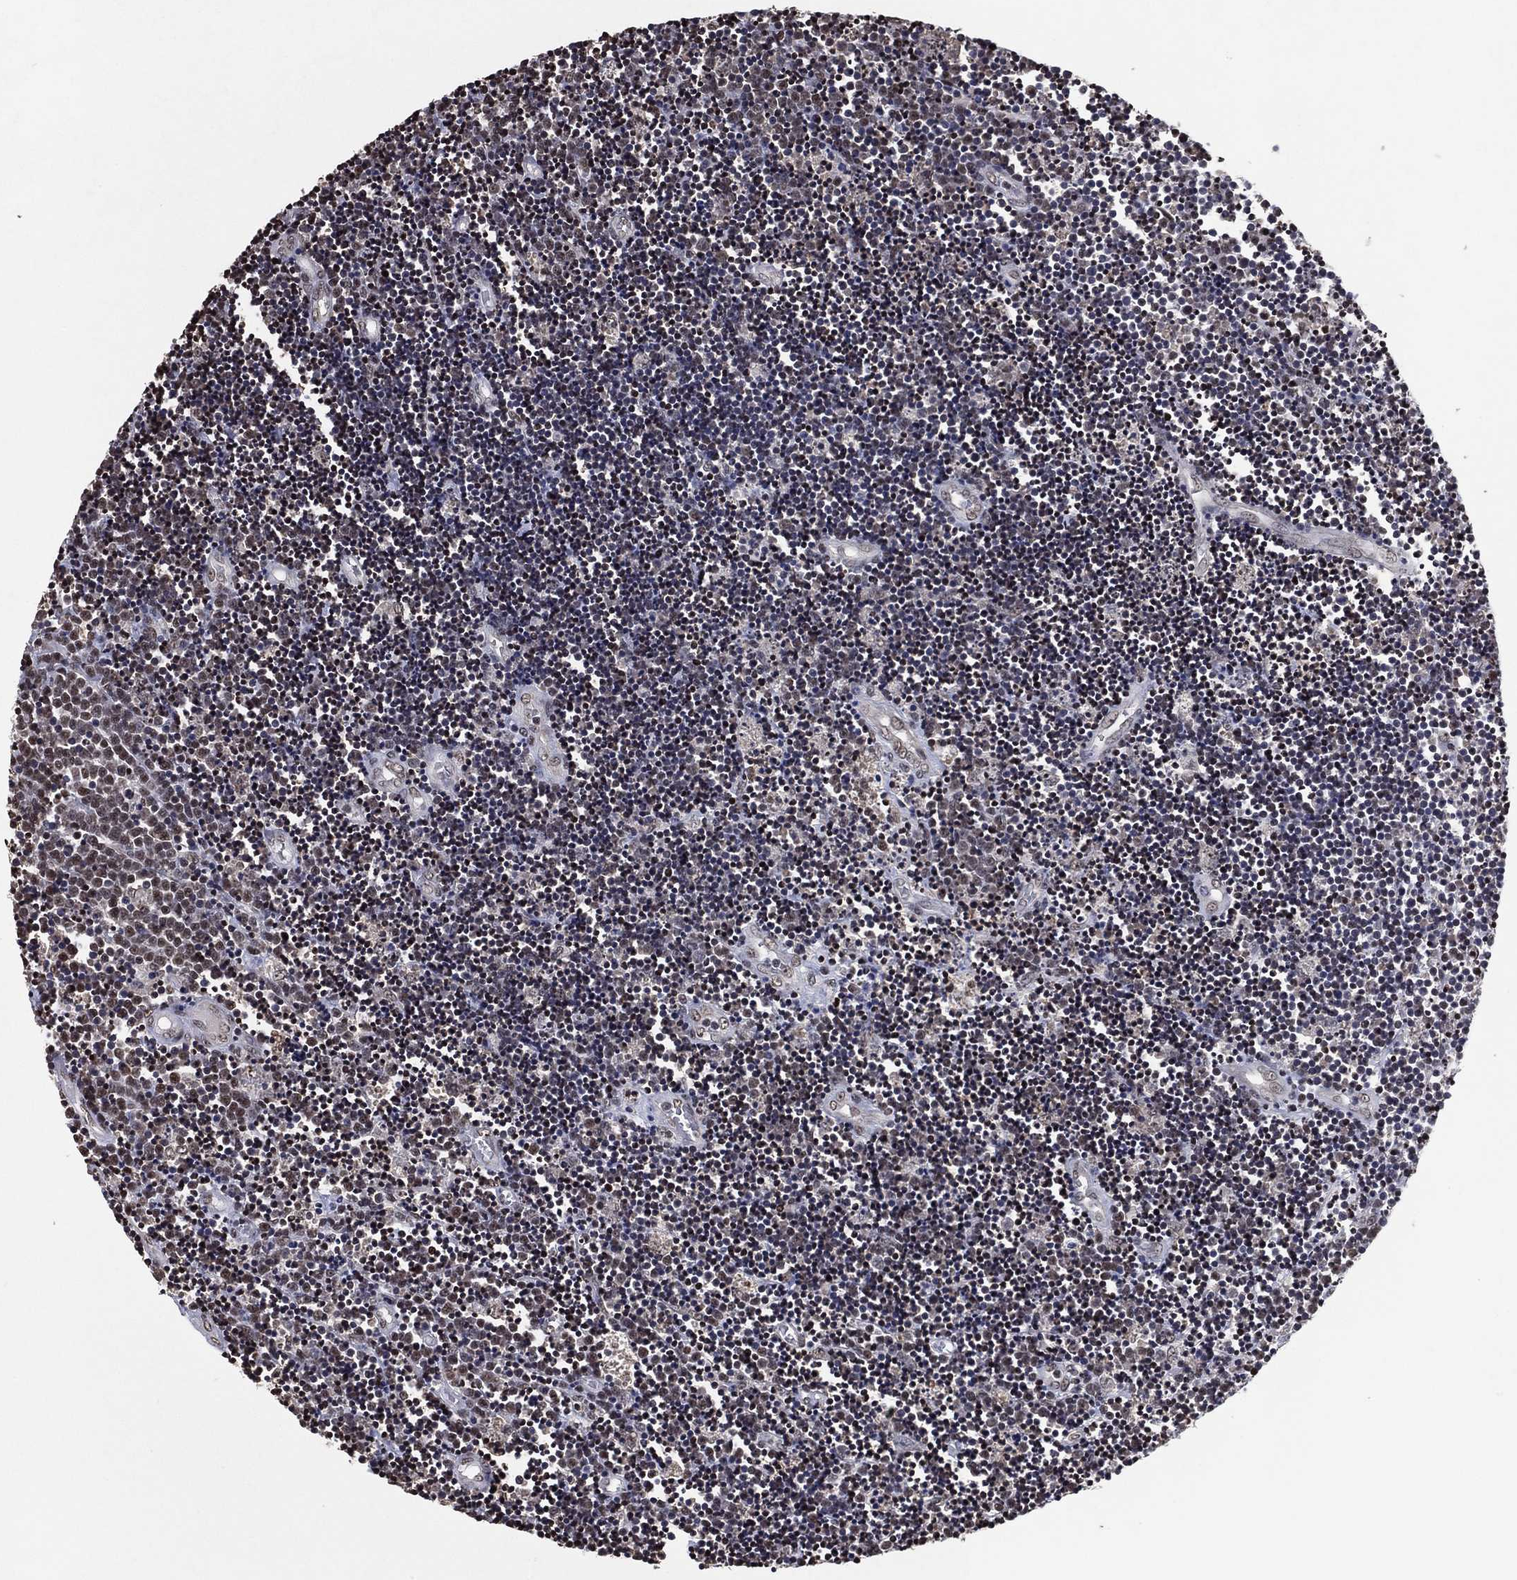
{"staining": {"intensity": "moderate", "quantity": "<25%", "location": "nuclear"}, "tissue": "lymphoma", "cell_type": "Tumor cells", "image_type": "cancer", "snomed": [{"axis": "morphology", "description": "Malignant lymphoma, non-Hodgkin's type, Low grade"}, {"axis": "topography", "description": "Brain"}], "caption": "Protein expression analysis of lymphoma exhibits moderate nuclear staining in about <25% of tumor cells.", "gene": "ZBTB42", "patient": {"sex": "female", "age": 66}}